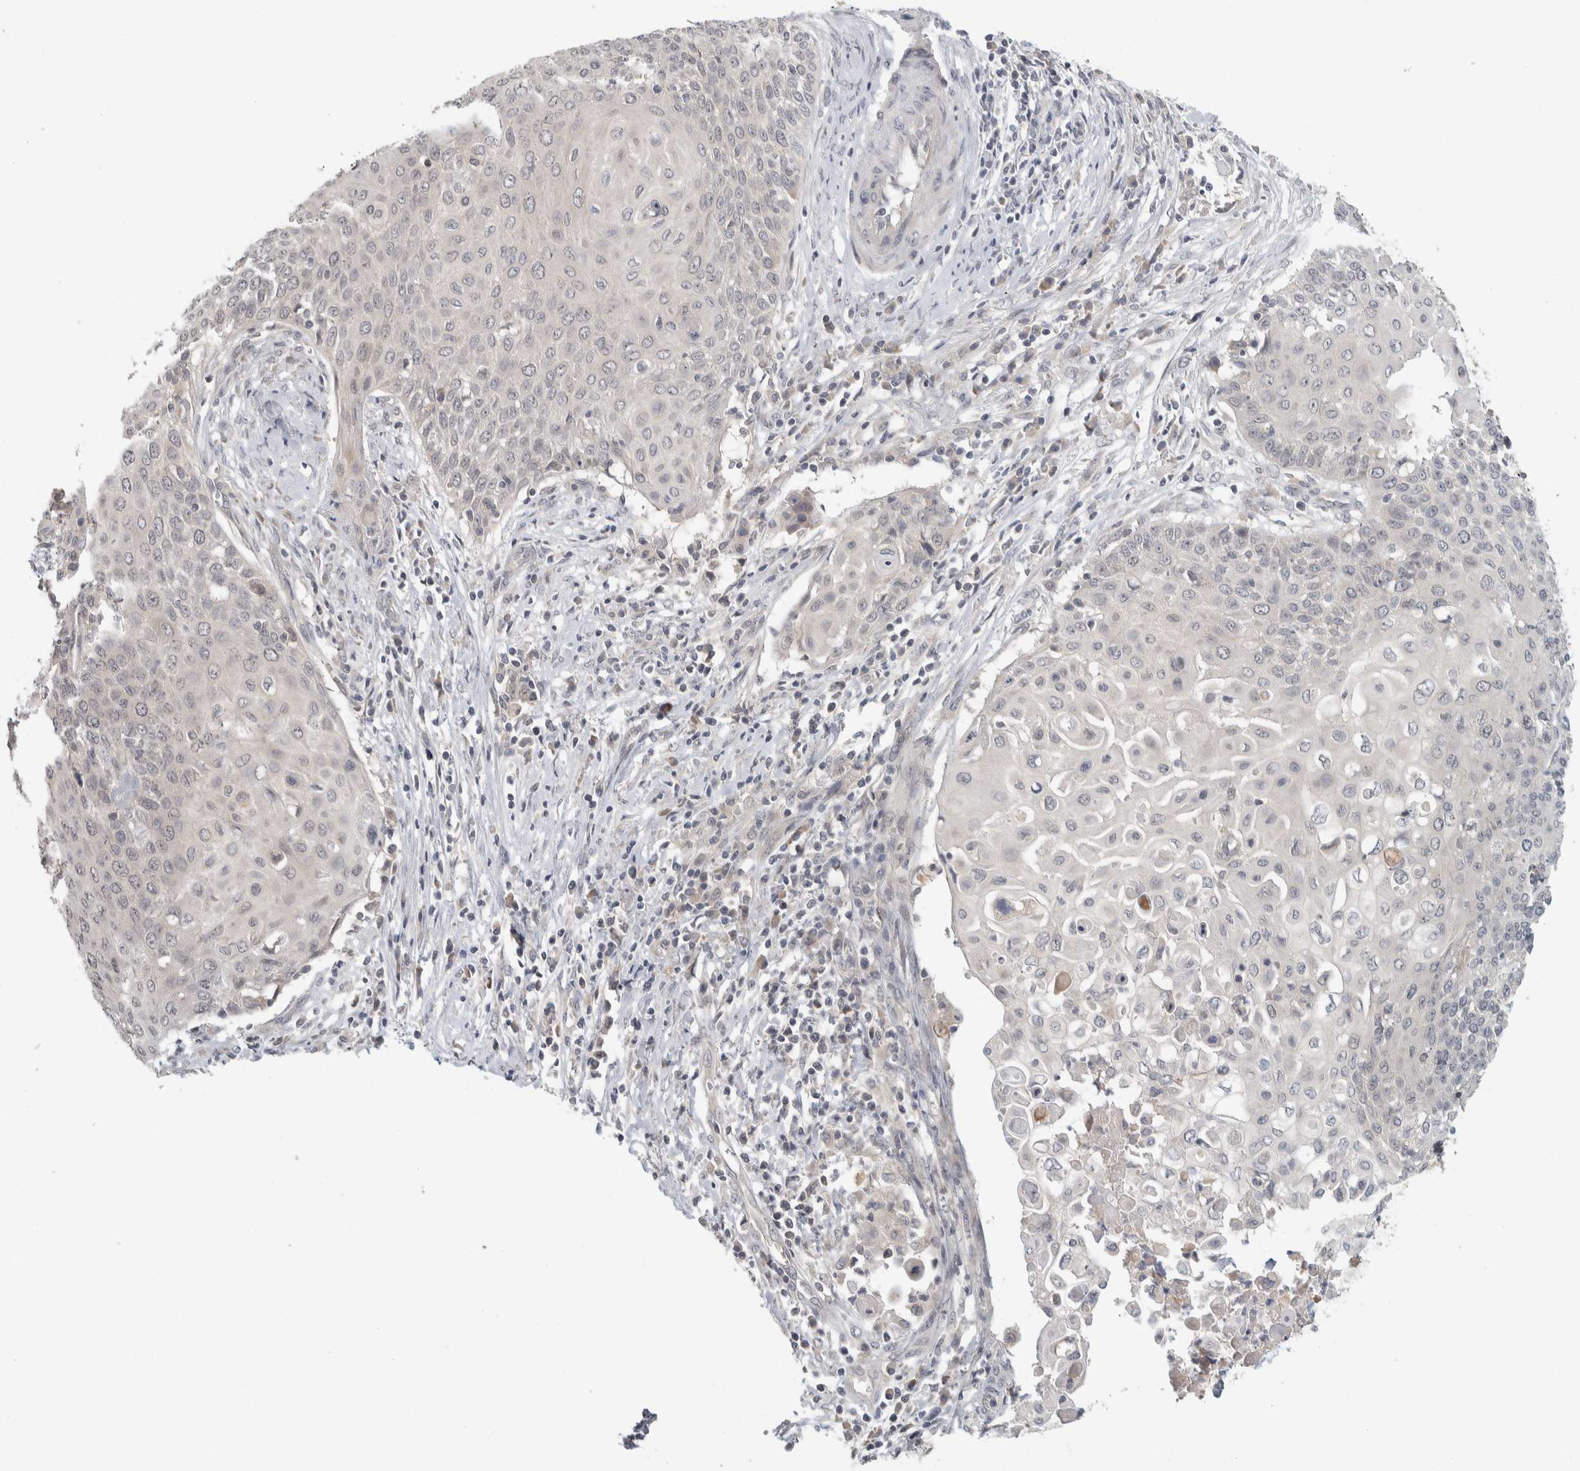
{"staining": {"intensity": "negative", "quantity": "none", "location": "none"}, "tissue": "cervical cancer", "cell_type": "Tumor cells", "image_type": "cancer", "snomed": [{"axis": "morphology", "description": "Squamous cell carcinoma, NOS"}, {"axis": "topography", "description": "Cervix"}], "caption": "Protein analysis of squamous cell carcinoma (cervical) displays no significant staining in tumor cells.", "gene": "AFP", "patient": {"sex": "female", "age": 39}}